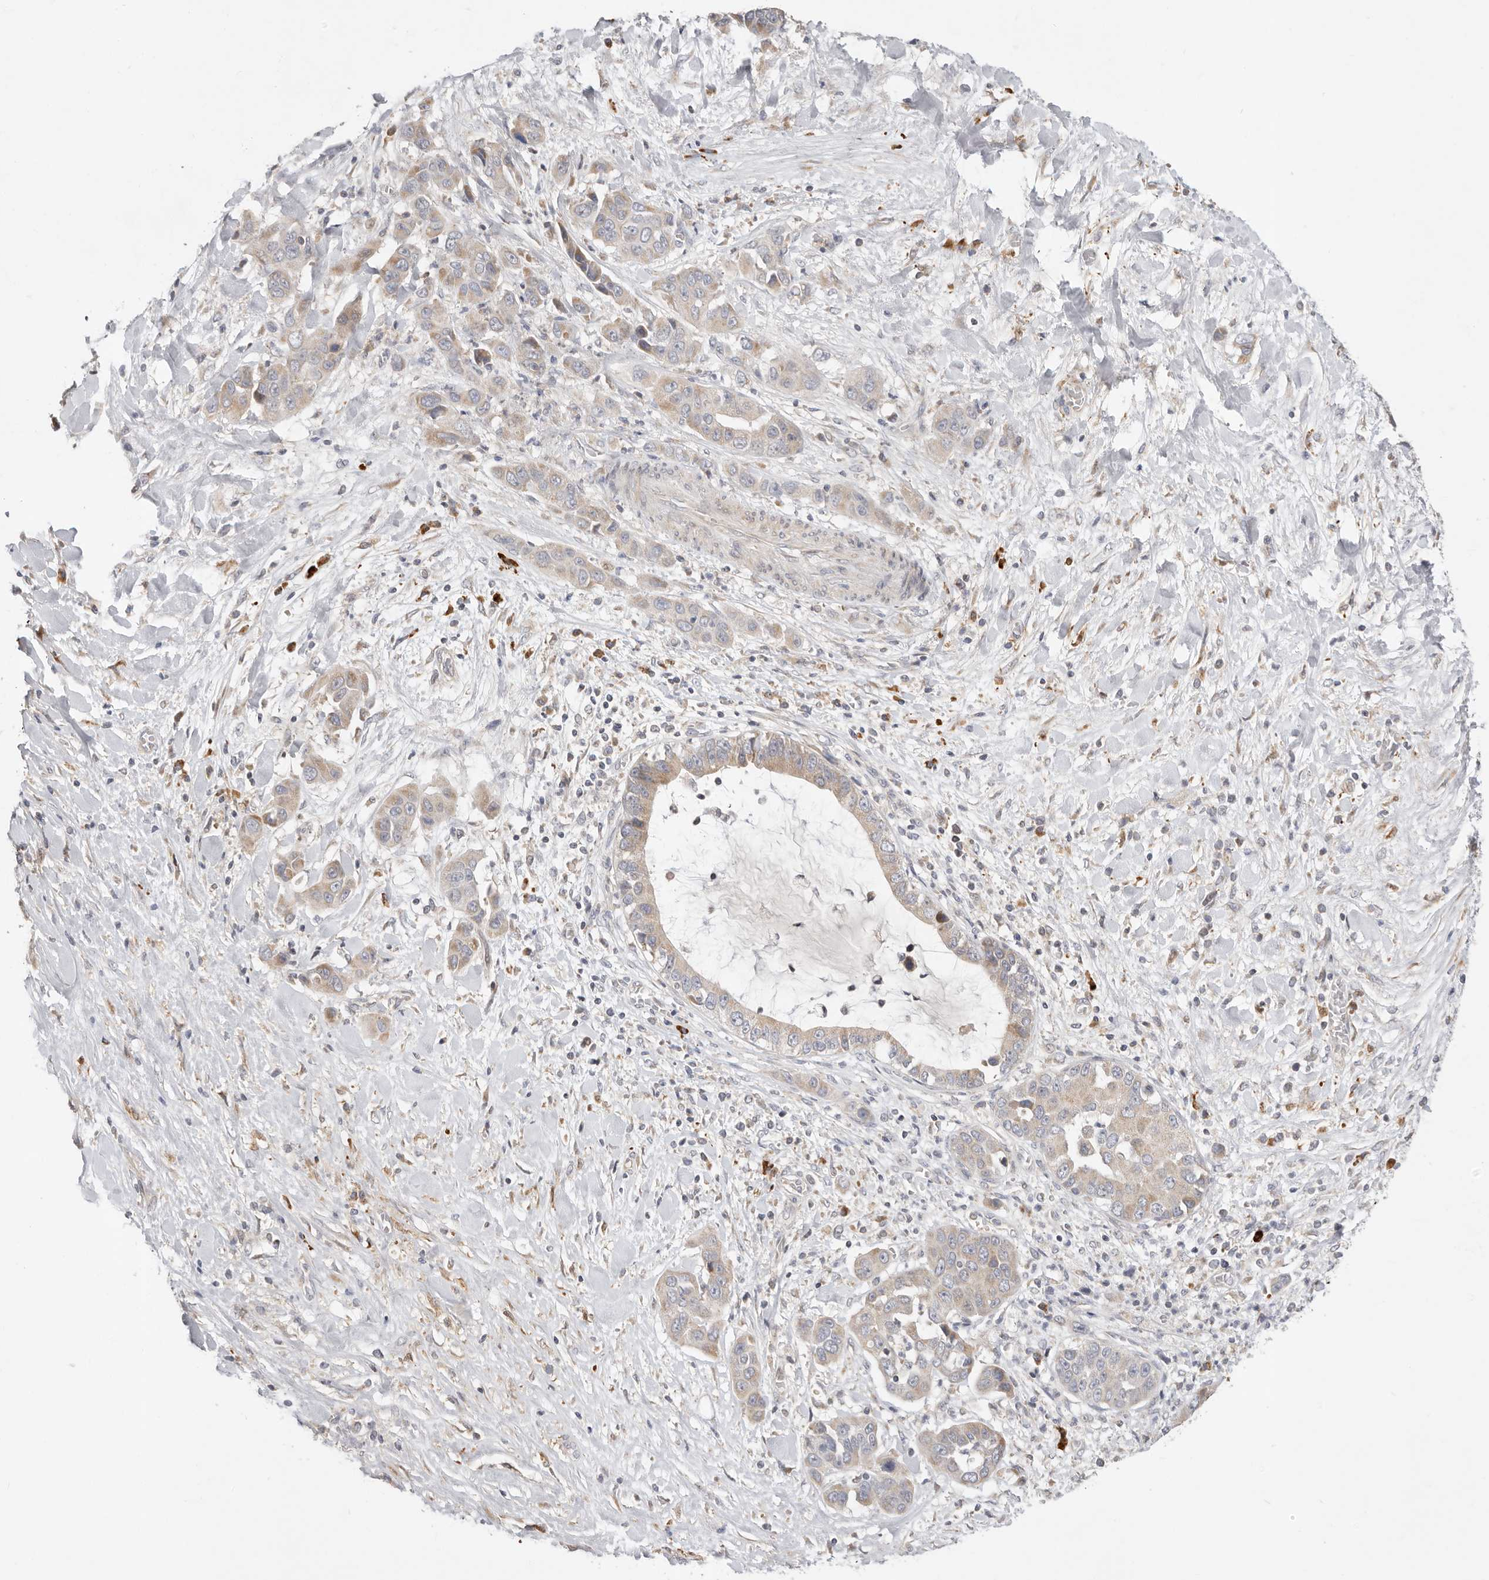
{"staining": {"intensity": "weak", "quantity": "25%-75%", "location": "cytoplasmic/membranous"}, "tissue": "liver cancer", "cell_type": "Tumor cells", "image_type": "cancer", "snomed": [{"axis": "morphology", "description": "Cholangiocarcinoma"}, {"axis": "topography", "description": "Liver"}], "caption": "Immunohistochemical staining of cholangiocarcinoma (liver) reveals low levels of weak cytoplasmic/membranous staining in approximately 25%-75% of tumor cells.", "gene": "USH1C", "patient": {"sex": "female", "age": 52}}